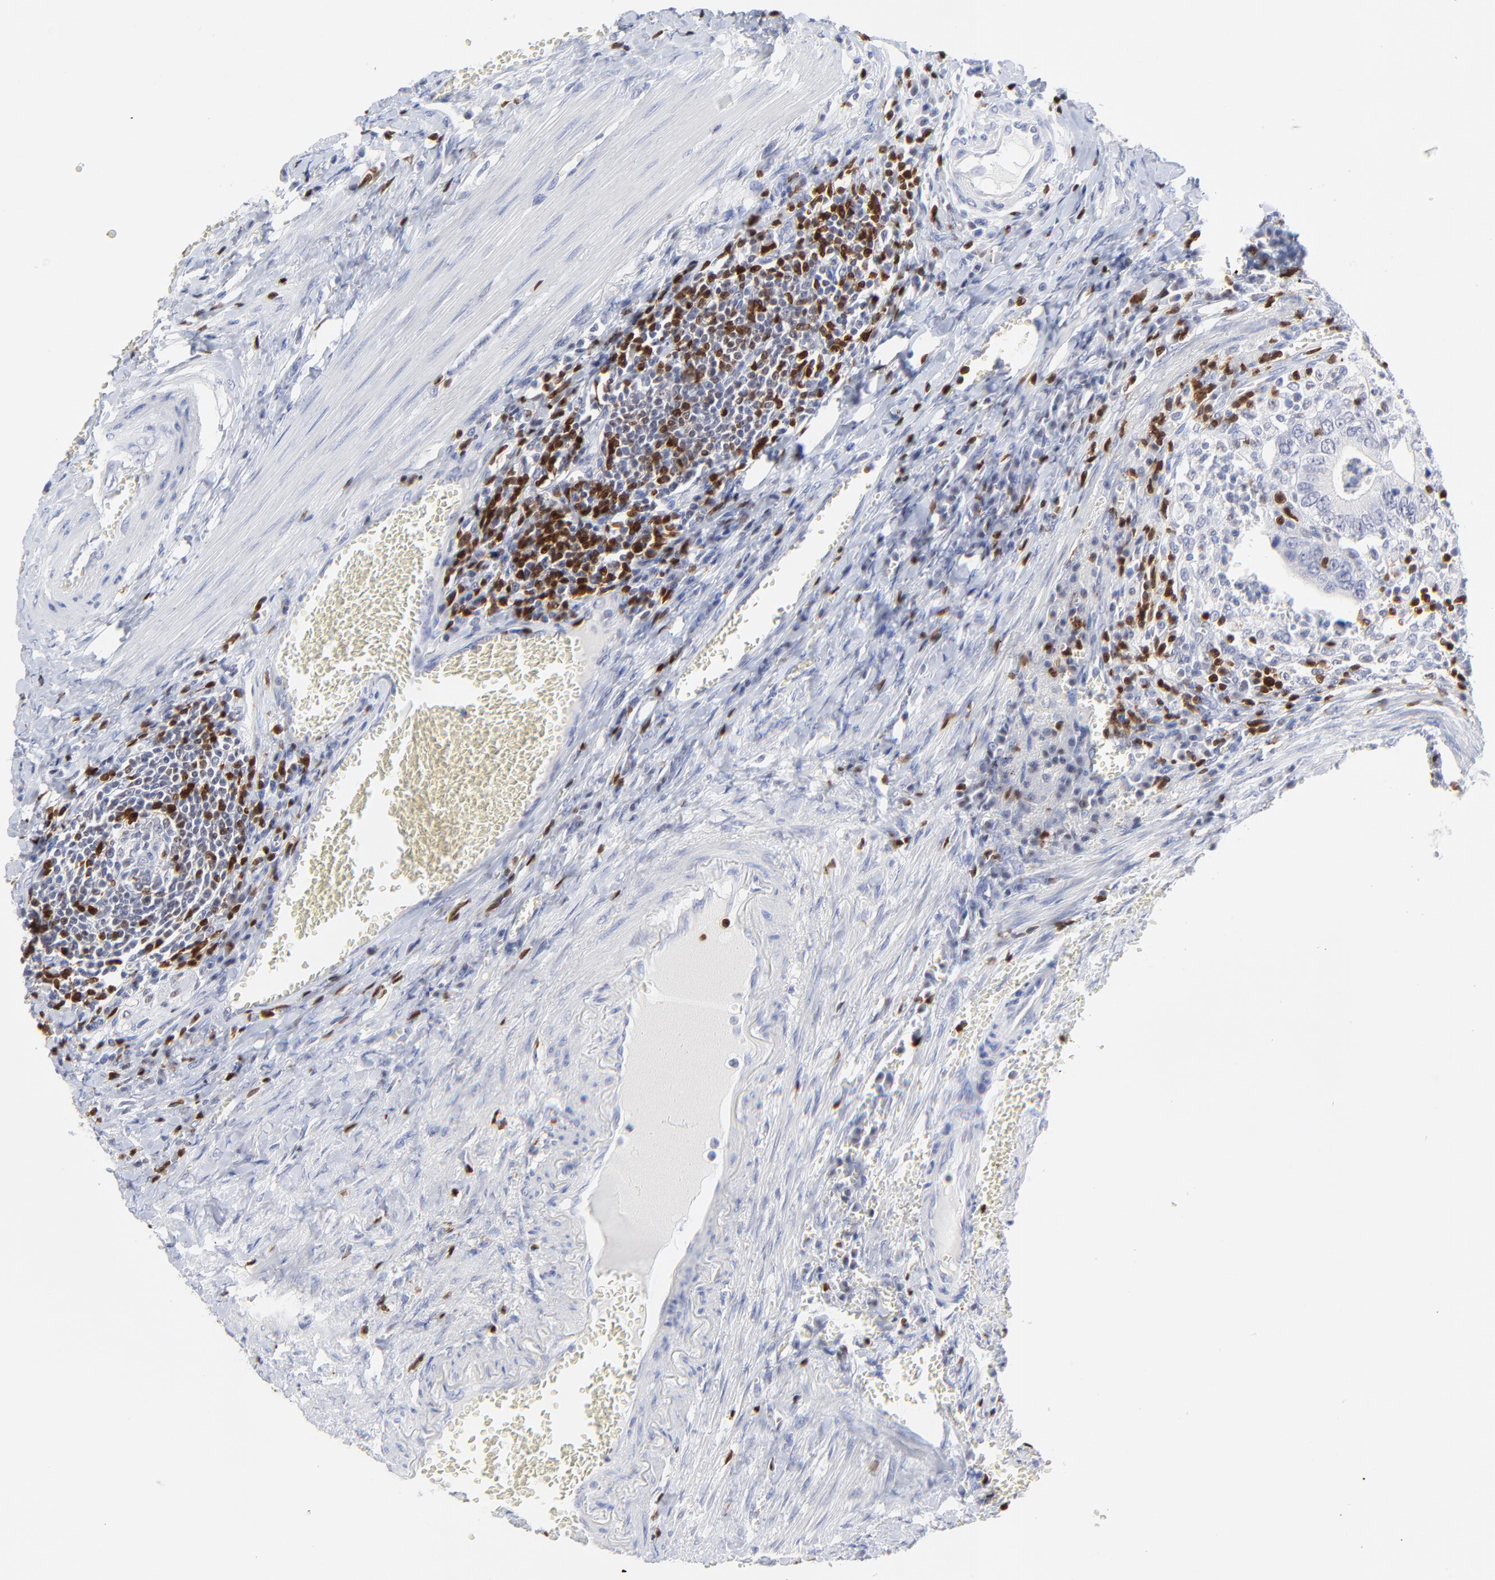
{"staining": {"intensity": "weak", "quantity": "<25%", "location": "cytoplasmic/membranous"}, "tissue": "colorectal cancer", "cell_type": "Tumor cells", "image_type": "cancer", "snomed": [{"axis": "morphology", "description": "Adenocarcinoma, NOS"}, {"axis": "topography", "description": "Colon"}], "caption": "Immunohistochemistry (IHC) of human colorectal cancer reveals no positivity in tumor cells.", "gene": "ZAP70", "patient": {"sex": "male", "age": 72}}